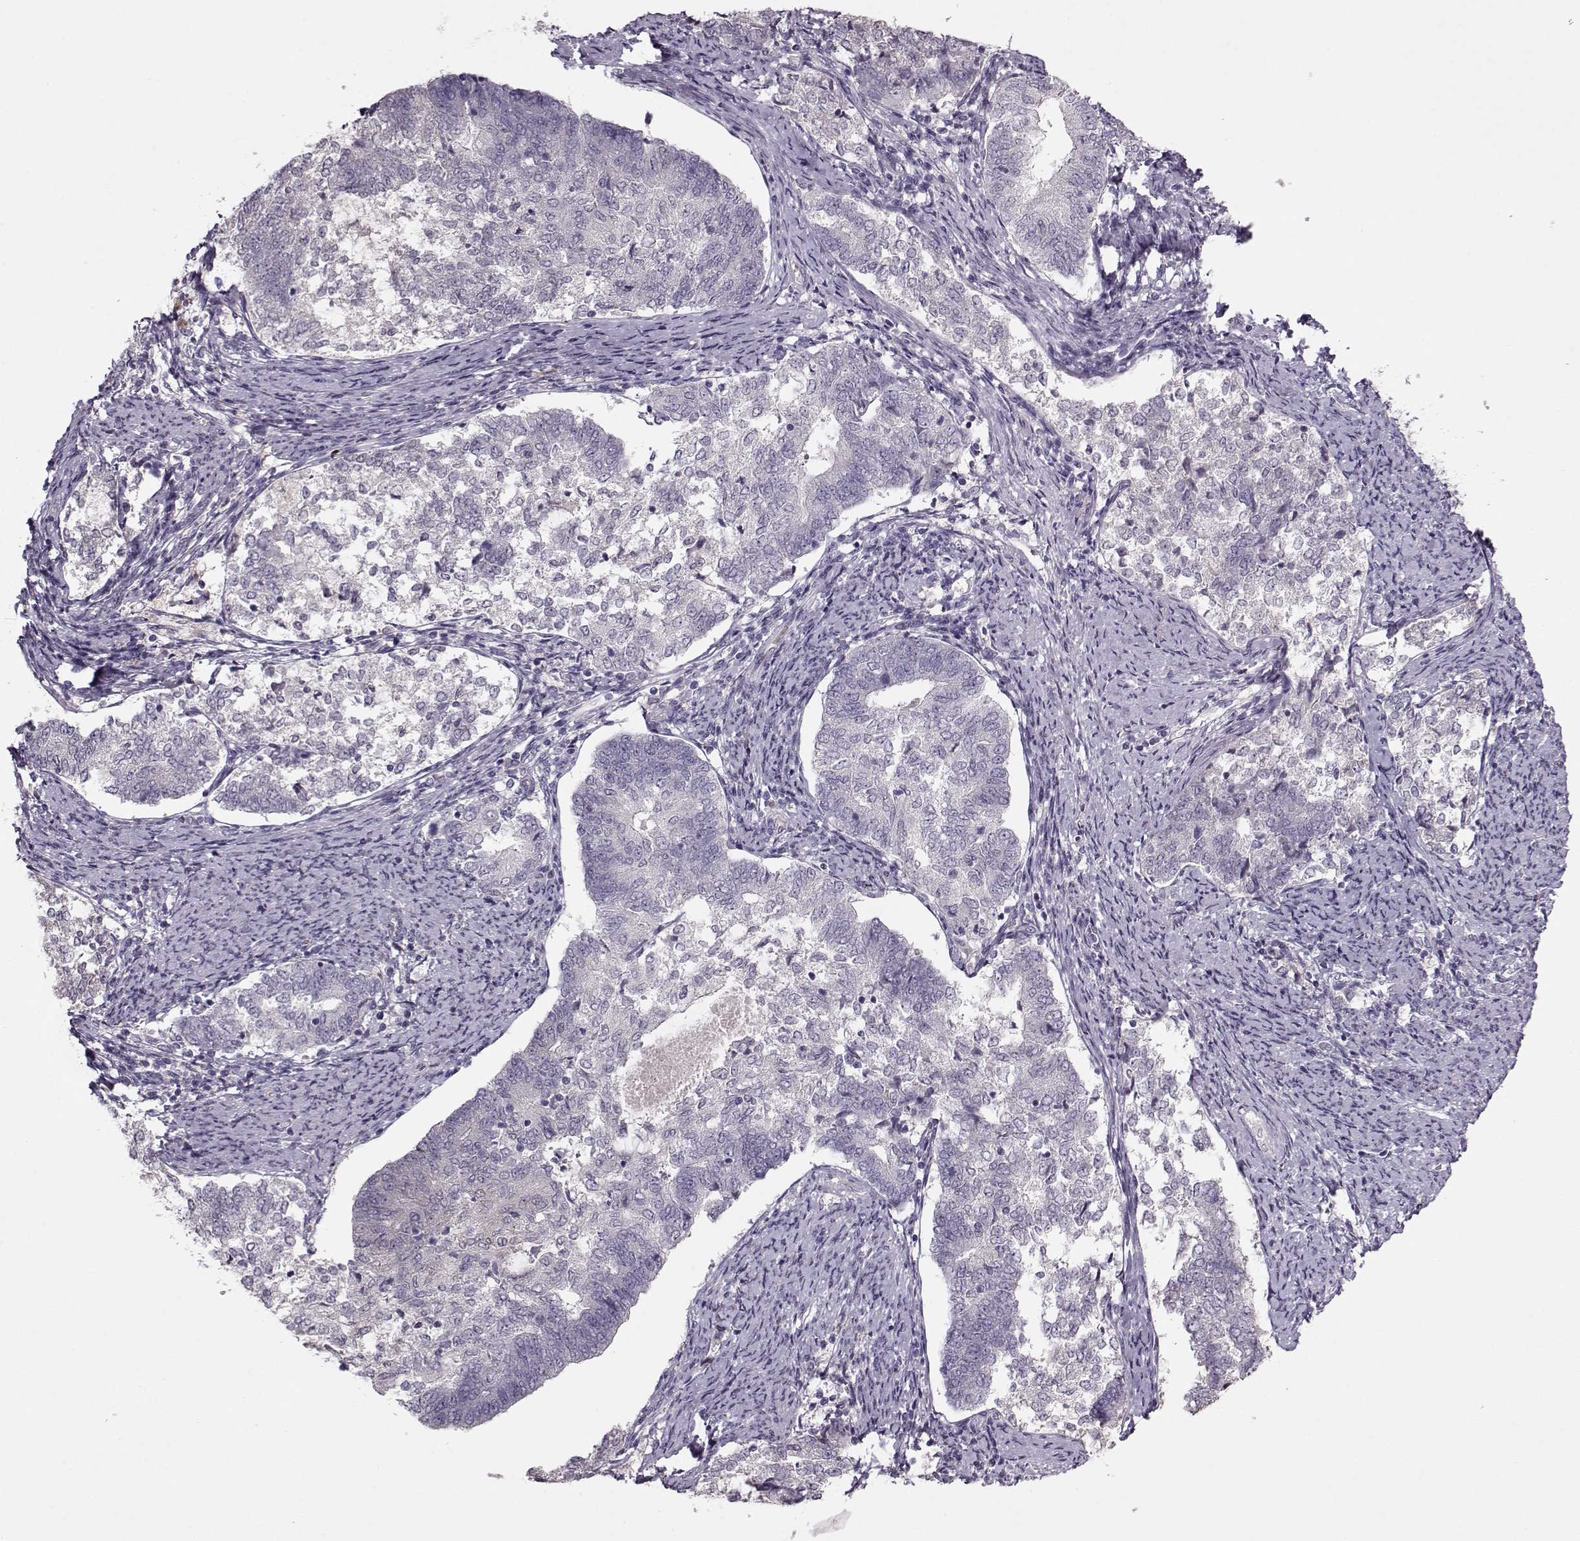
{"staining": {"intensity": "negative", "quantity": "none", "location": "none"}, "tissue": "endometrial cancer", "cell_type": "Tumor cells", "image_type": "cancer", "snomed": [{"axis": "morphology", "description": "Adenocarcinoma, NOS"}, {"axis": "topography", "description": "Endometrium"}], "caption": "Adenocarcinoma (endometrial) was stained to show a protein in brown. There is no significant staining in tumor cells. The staining is performed using DAB brown chromogen with nuclei counter-stained in using hematoxylin.", "gene": "ACOT11", "patient": {"sex": "female", "age": 65}}